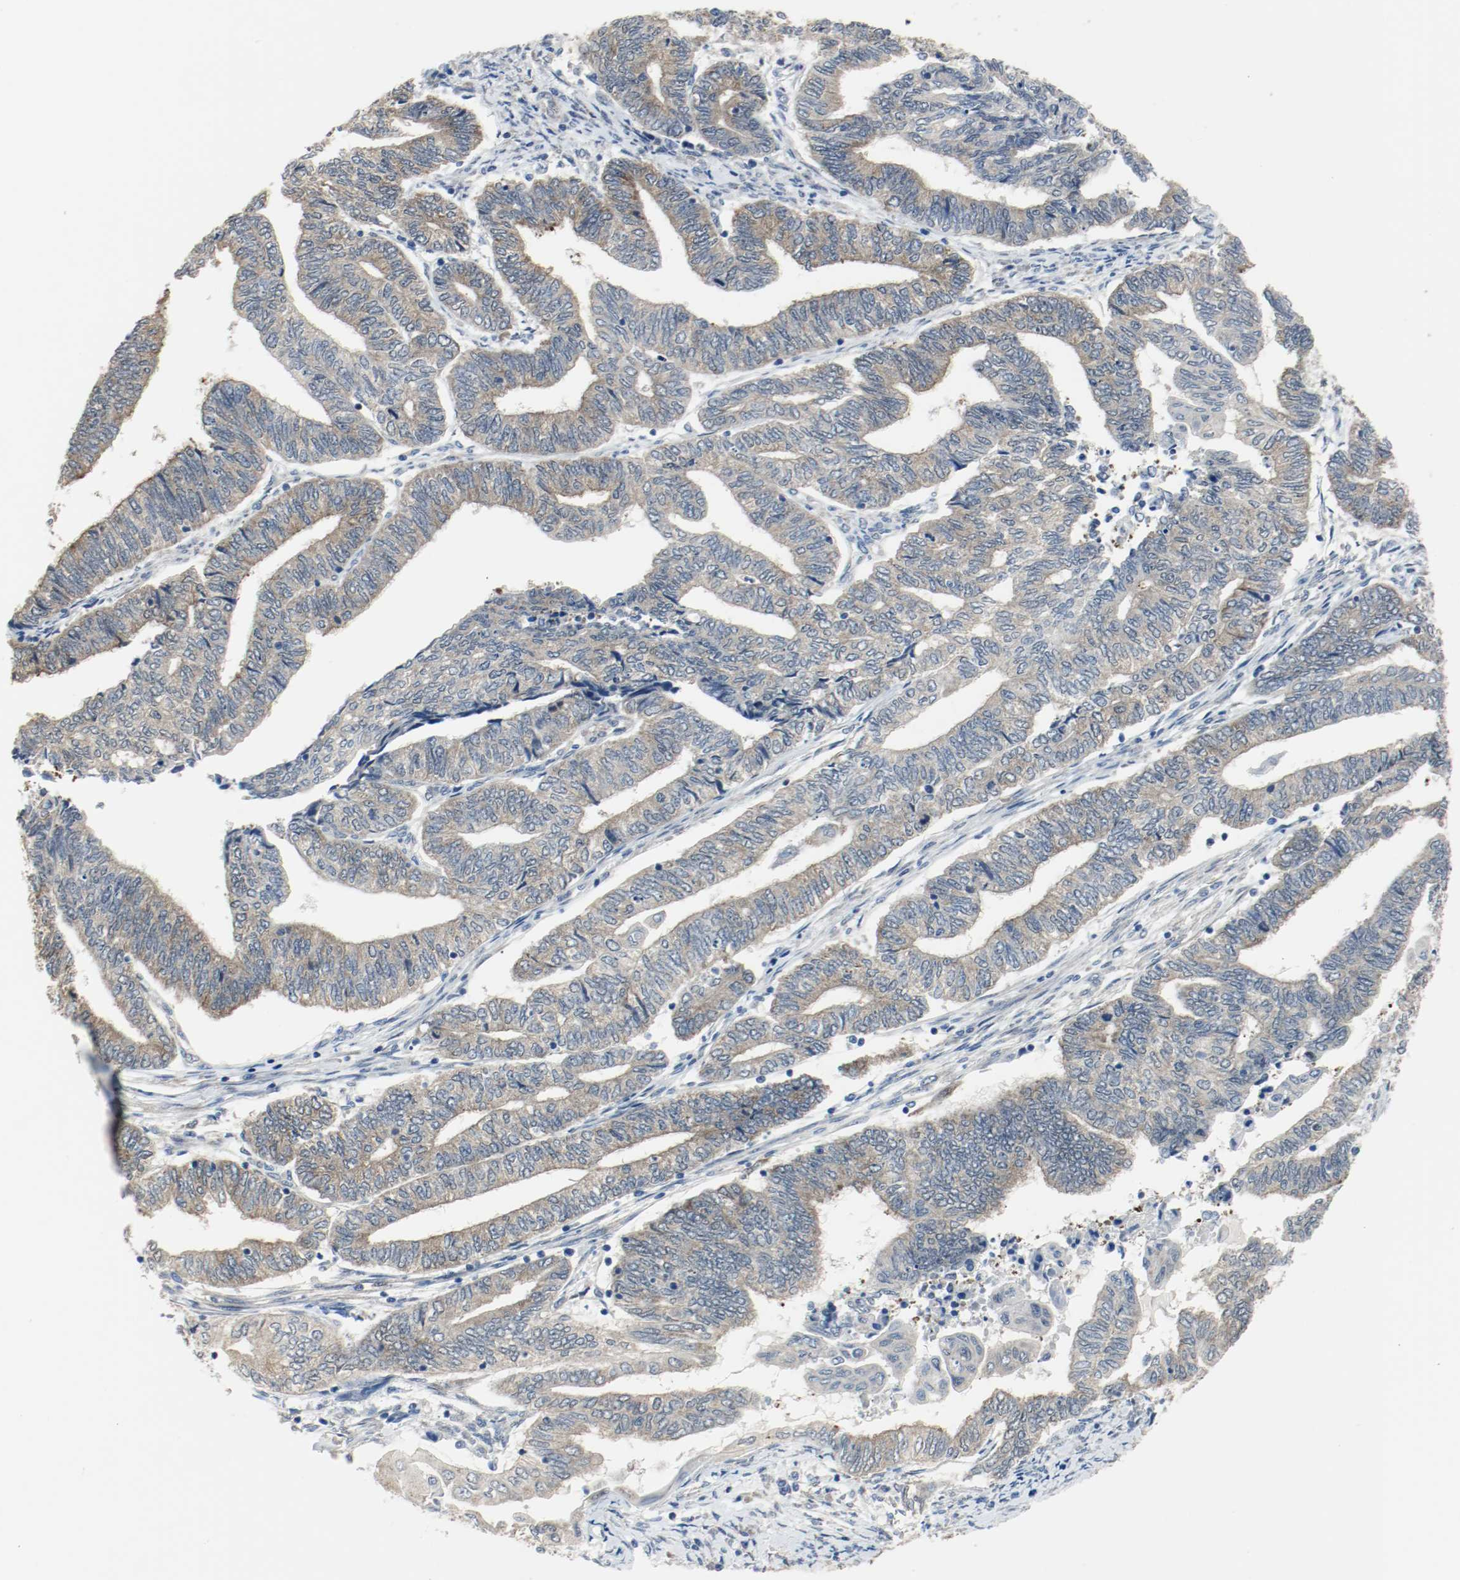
{"staining": {"intensity": "weak", "quantity": ">75%", "location": "cytoplasmic/membranous"}, "tissue": "endometrial cancer", "cell_type": "Tumor cells", "image_type": "cancer", "snomed": [{"axis": "morphology", "description": "Adenocarcinoma, NOS"}, {"axis": "topography", "description": "Uterus"}, {"axis": "topography", "description": "Endometrium"}], "caption": "This is an image of immunohistochemistry (IHC) staining of adenocarcinoma (endometrial), which shows weak expression in the cytoplasmic/membranous of tumor cells.", "gene": "PPME1", "patient": {"sex": "female", "age": 70}}